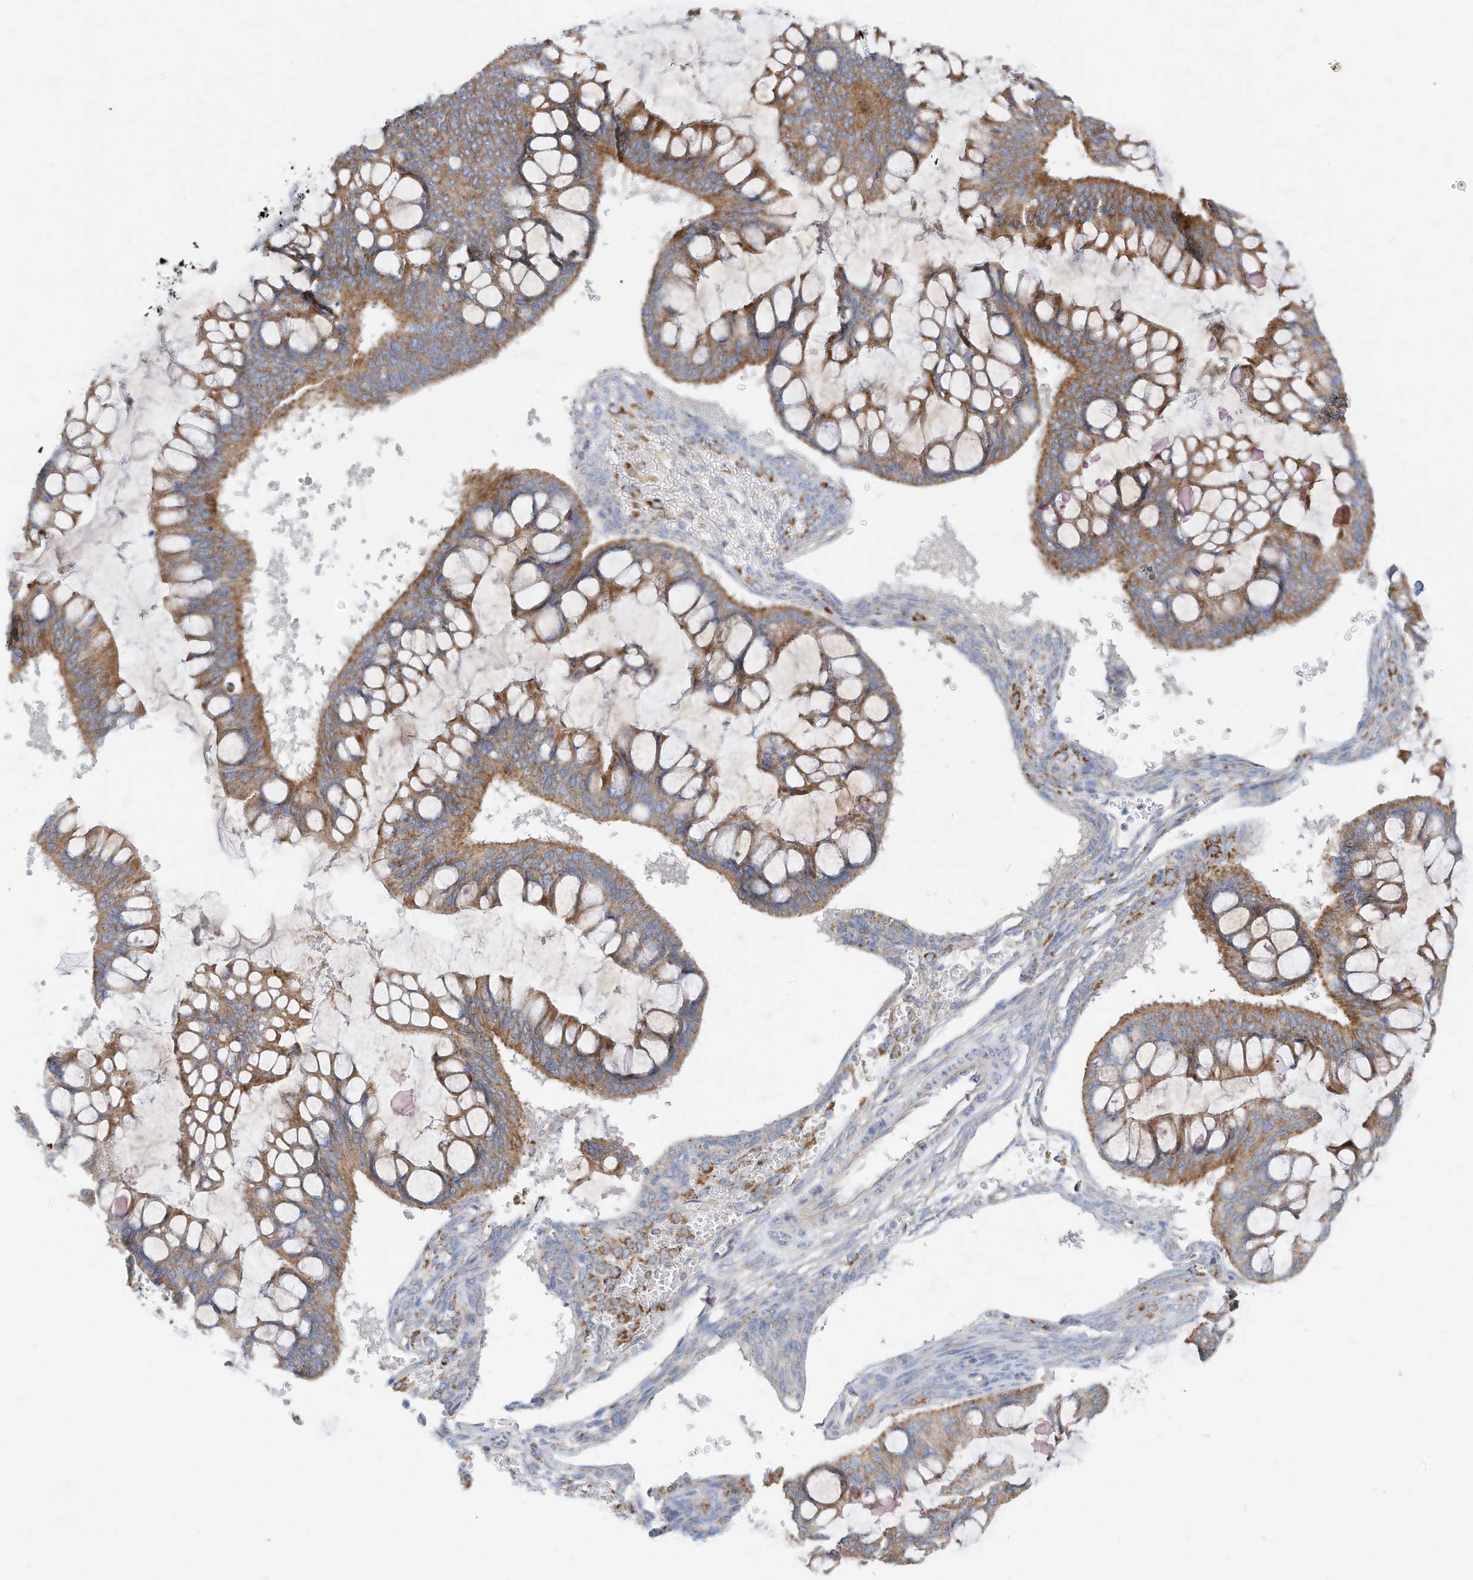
{"staining": {"intensity": "moderate", "quantity": ">75%", "location": "cytoplasmic/membranous"}, "tissue": "ovarian cancer", "cell_type": "Tumor cells", "image_type": "cancer", "snomed": [{"axis": "morphology", "description": "Cystadenocarcinoma, mucinous, NOS"}, {"axis": "topography", "description": "Ovary"}], "caption": "IHC of human ovarian mucinous cystadenocarcinoma demonstrates medium levels of moderate cytoplasmic/membranous positivity in approximately >75% of tumor cells. (IHC, brightfield microscopy, high magnification).", "gene": "RHOH", "patient": {"sex": "female", "age": 73}}